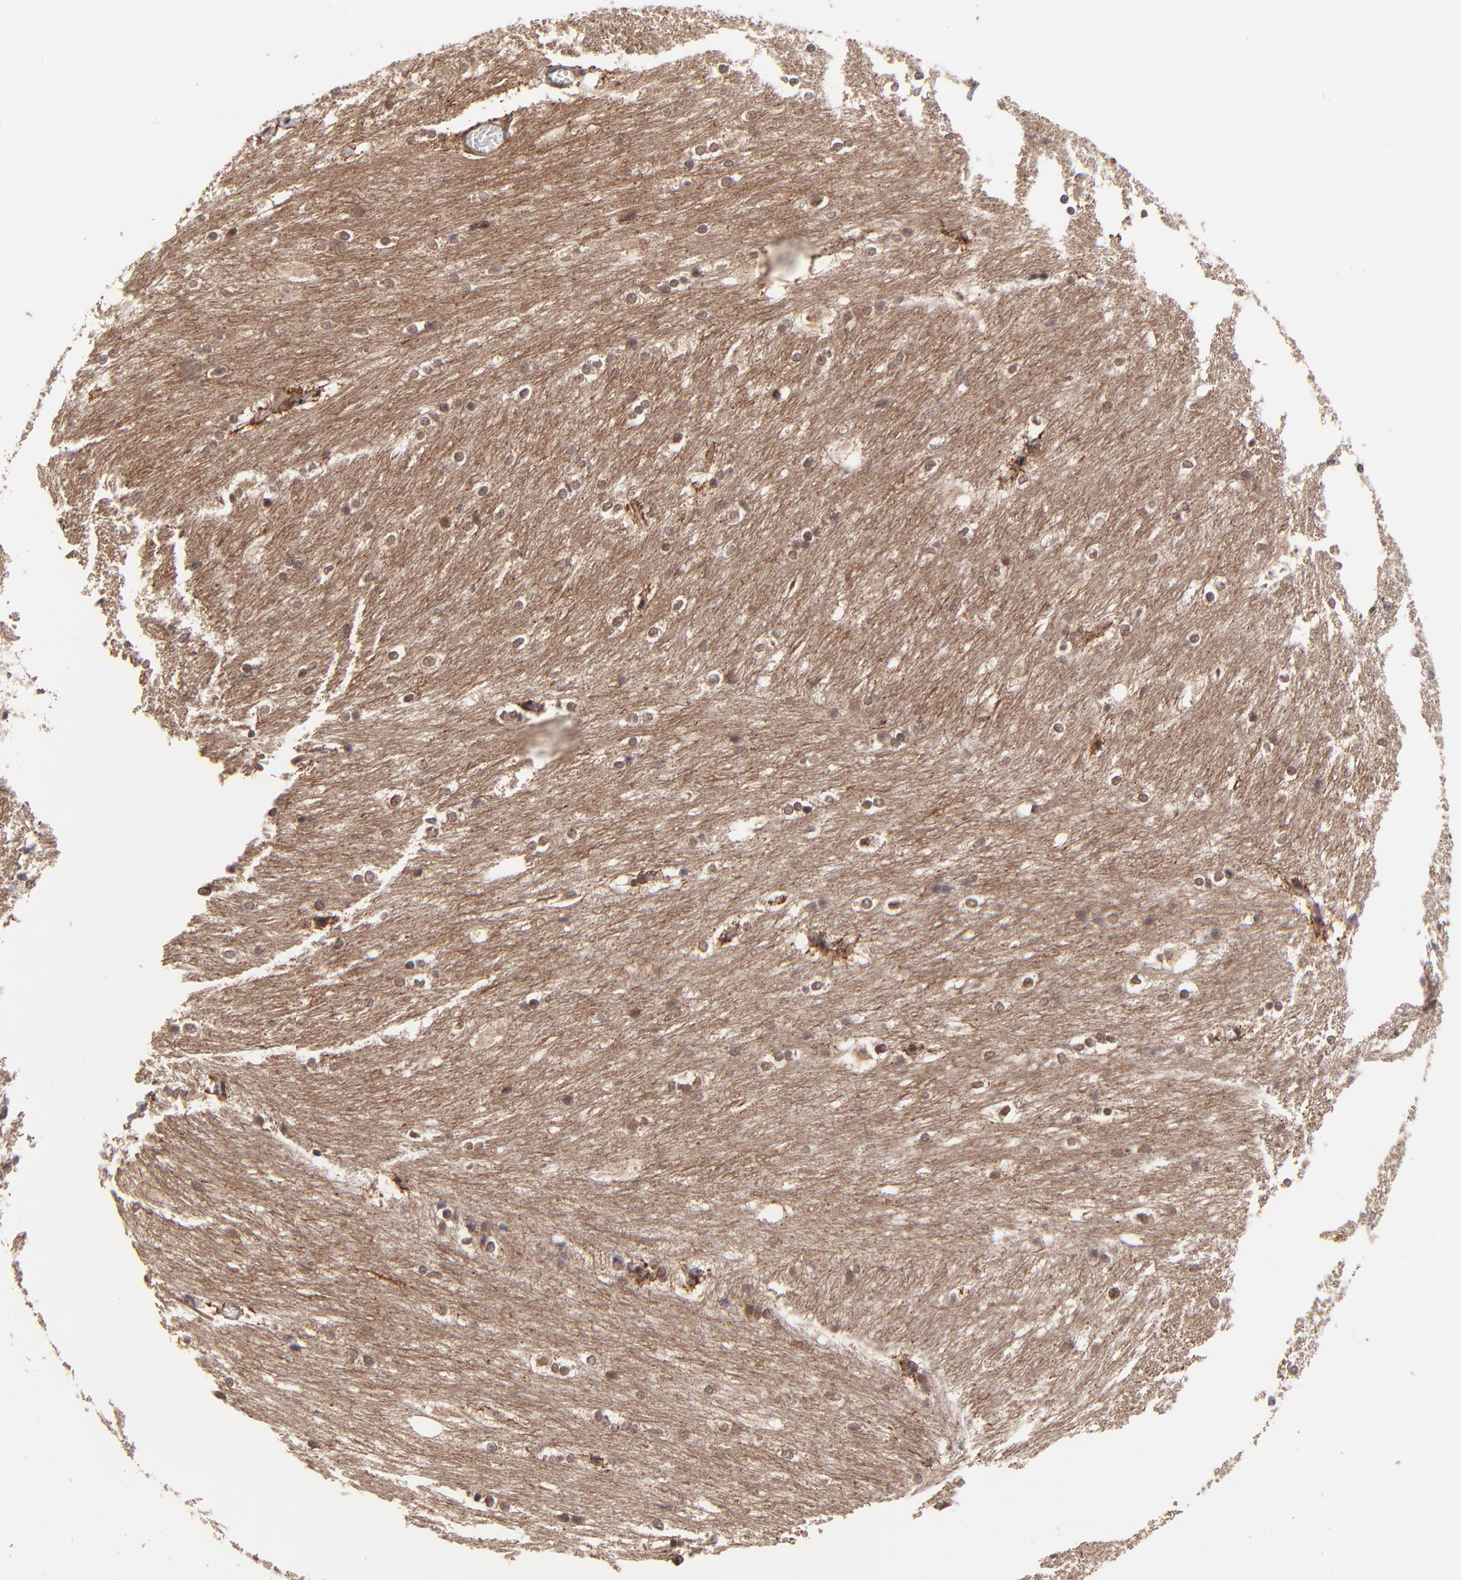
{"staining": {"intensity": "moderate", "quantity": ">75%", "location": "cytoplasmic/membranous,nuclear"}, "tissue": "caudate", "cell_type": "Glial cells", "image_type": "normal", "snomed": [{"axis": "morphology", "description": "Normal tissue, NOS"}, {"axis": "topography", "description": "Lateral ventricle wall"}], "caption": "Immunohistochemical staining of normal caudate exhibits >75% levels of moderate cytoplasmic/membranous,nuclear protein staining in about >75% of glial cells.", "gene": "BAIAP2L2", "patient": {"sex": "female", "age": 19}}